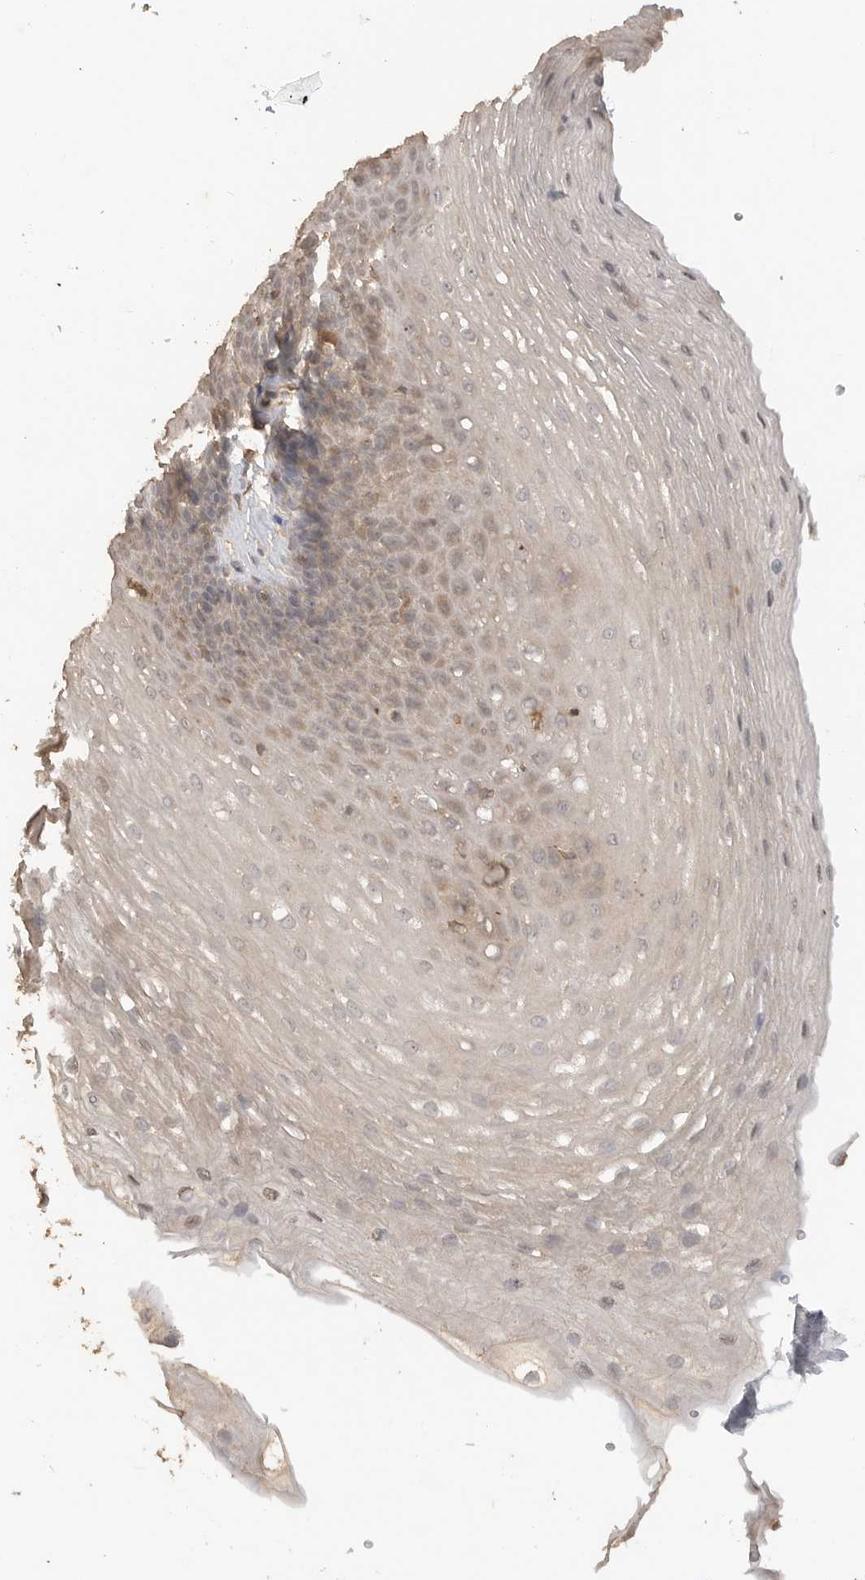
{"staining": {"intensity": "weak", "quantity": "<25%", "location": "cytoplasmic/membranous"}, "tissue": "esophagus", "cell_type": "Squamous epithelial cells", "image_type": "normal", "snomed": [{"axis": "morphology", "description": "Normal tissue, NOS"}, {"axis": "topography", "description": "Esophagus"}], "caption": "Immunohistochemical staining of unremarkable esophagus displays no significant staining in squamous epithelial cells.", "gene": "MAP2K1", "patient": {"sex": "female", "age": 66}}